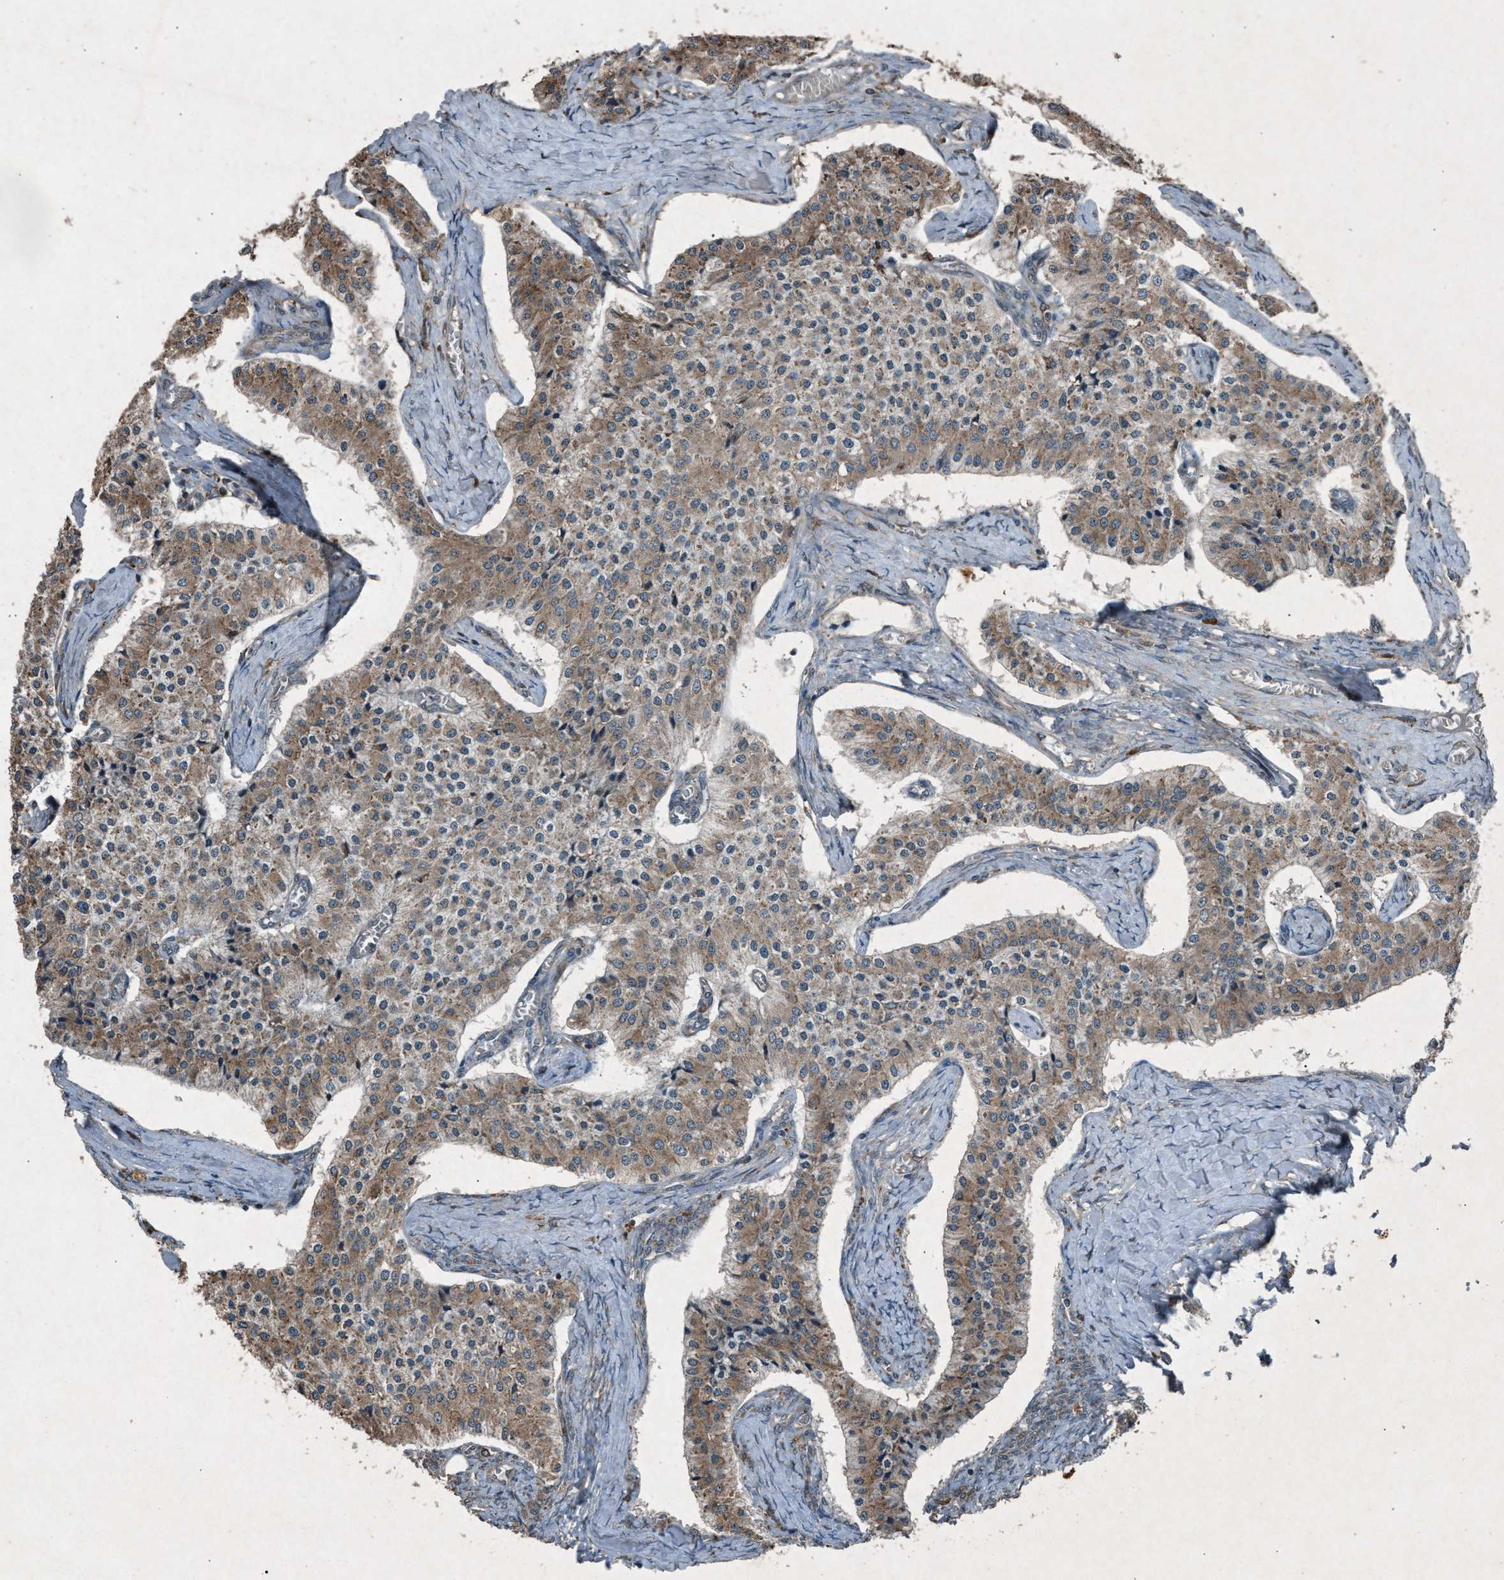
{"staining": {"intensity": "weak", "quantity": ">75%", "location": "cytoplasmic/membranous"}, "tissue": "carcinoid", "cell_type": "Tumor cells", "image_type": "cancer", "snomed": [{"axis": "morphology", "description": "Carcinoid, malignant, NOS"}, {"axis": "topography", "description": "Colon"}], "caption": "Immunohistochemistry (IHC) staining of malignant carcinoid, which displays low levels of weak cytoplasmic/membranous staining in approximately >75% of tumor cells indicating weak cytoplasmic/membranous protein staining. The staining was performed using DAB (3,3'-diaminobenzidine) (brown) for protein detection and nuclei were counterstained in hematoxylin (blue).", "gene": "CALR", "patient": {"sex": "female", "age": 52}}